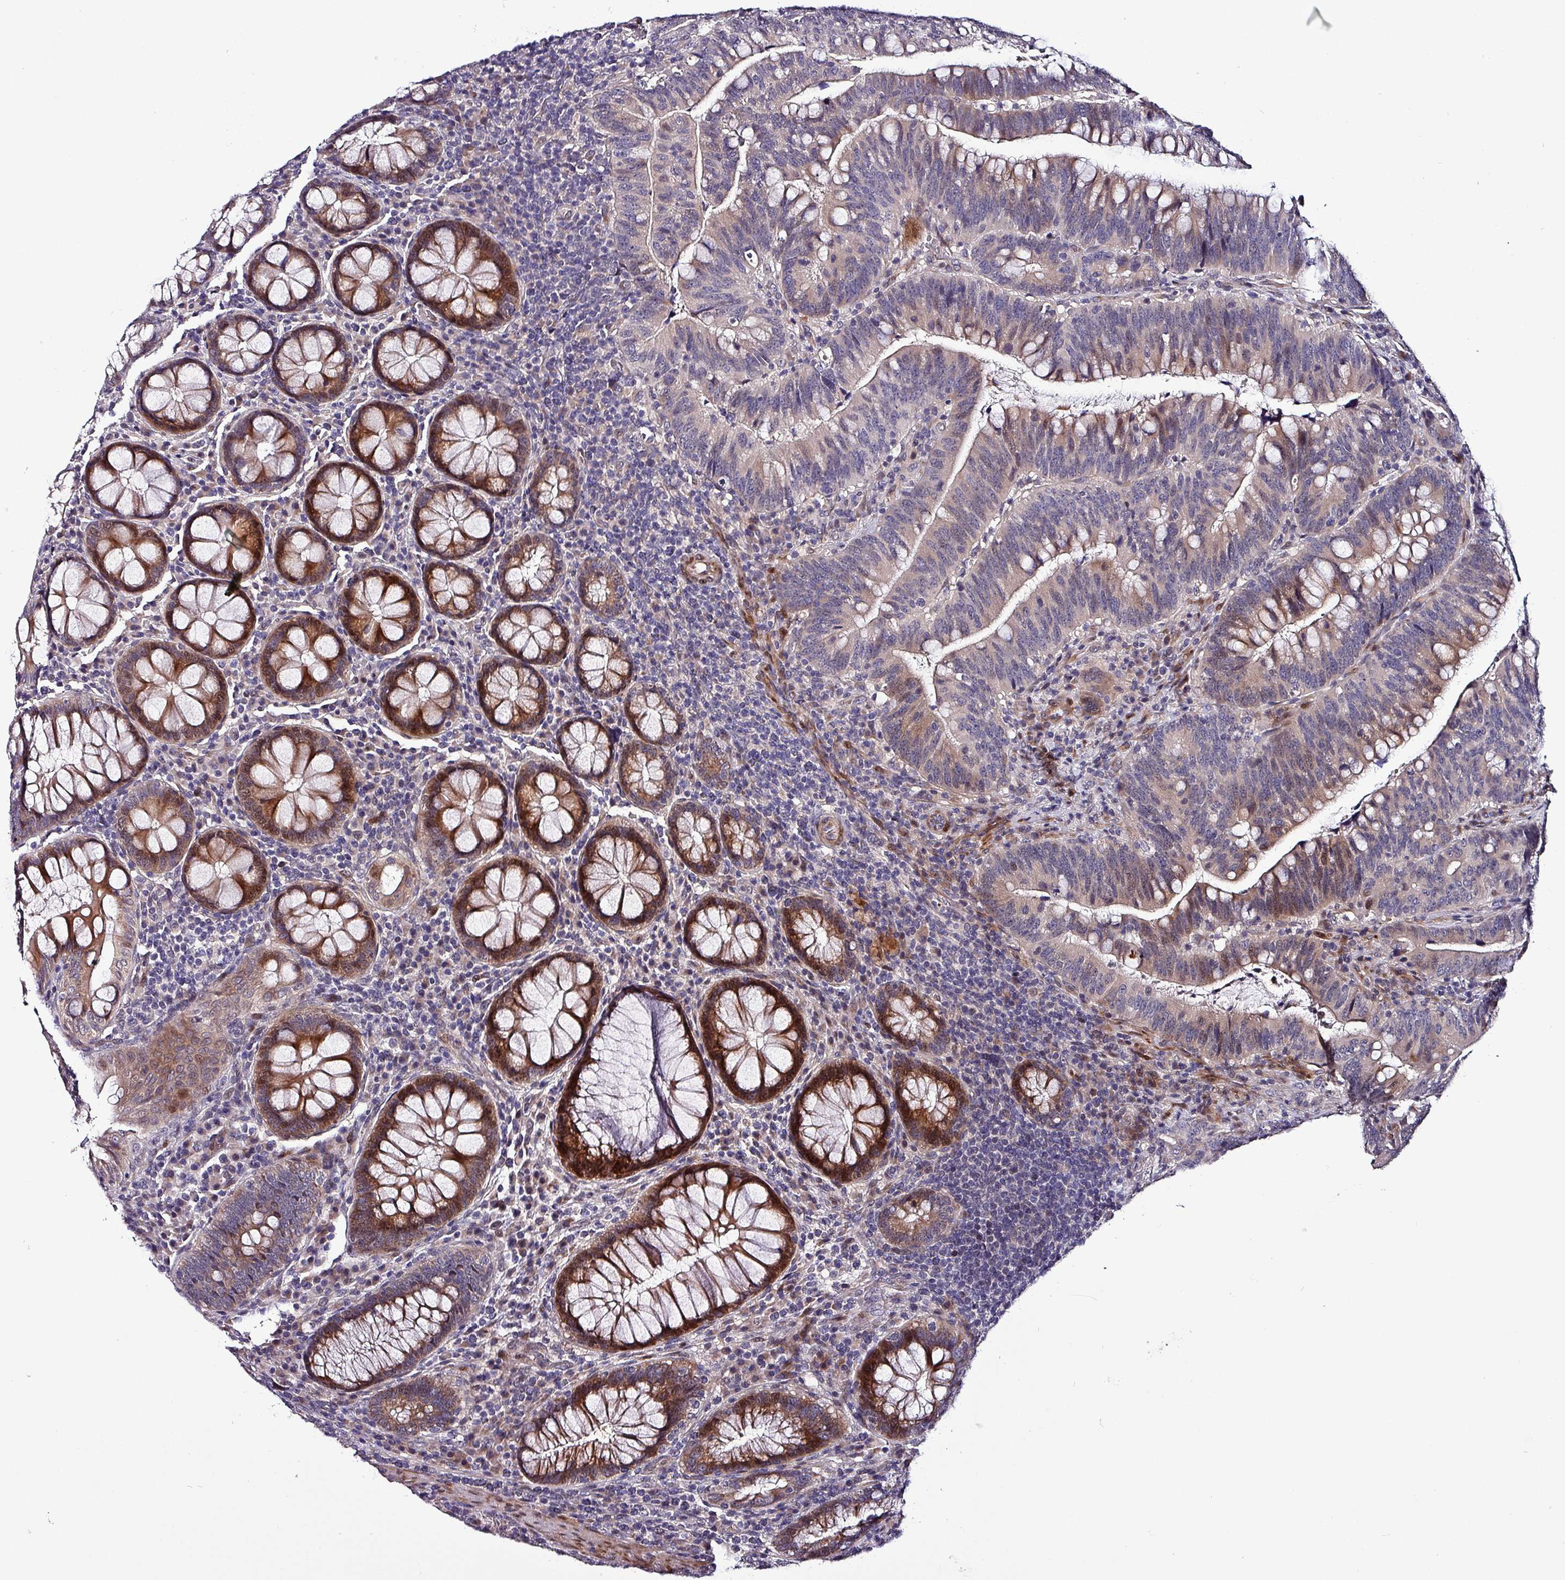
{"staining": {"intensity": "moderate", "quantity": "<25%", "location": "cytoplasmic/membranous,nuclear"}, "tissue": "colorectal cancer", "cell_type": "Tumor cells", "image_type": "cancer", "snomed": [{"axis": "morphology", "description": "Adenocarcinoma, NOS"}, {"axis": "topography", "description": "Colon"}], "caption": "This is an image of IHC staining of colorectal cancer, which shows moderate positivity in the cytoplasmic/membranous and nuclear of tumor cells.", "gene": "GRAPL", "patient": {"sex": "female", "age": 66}}